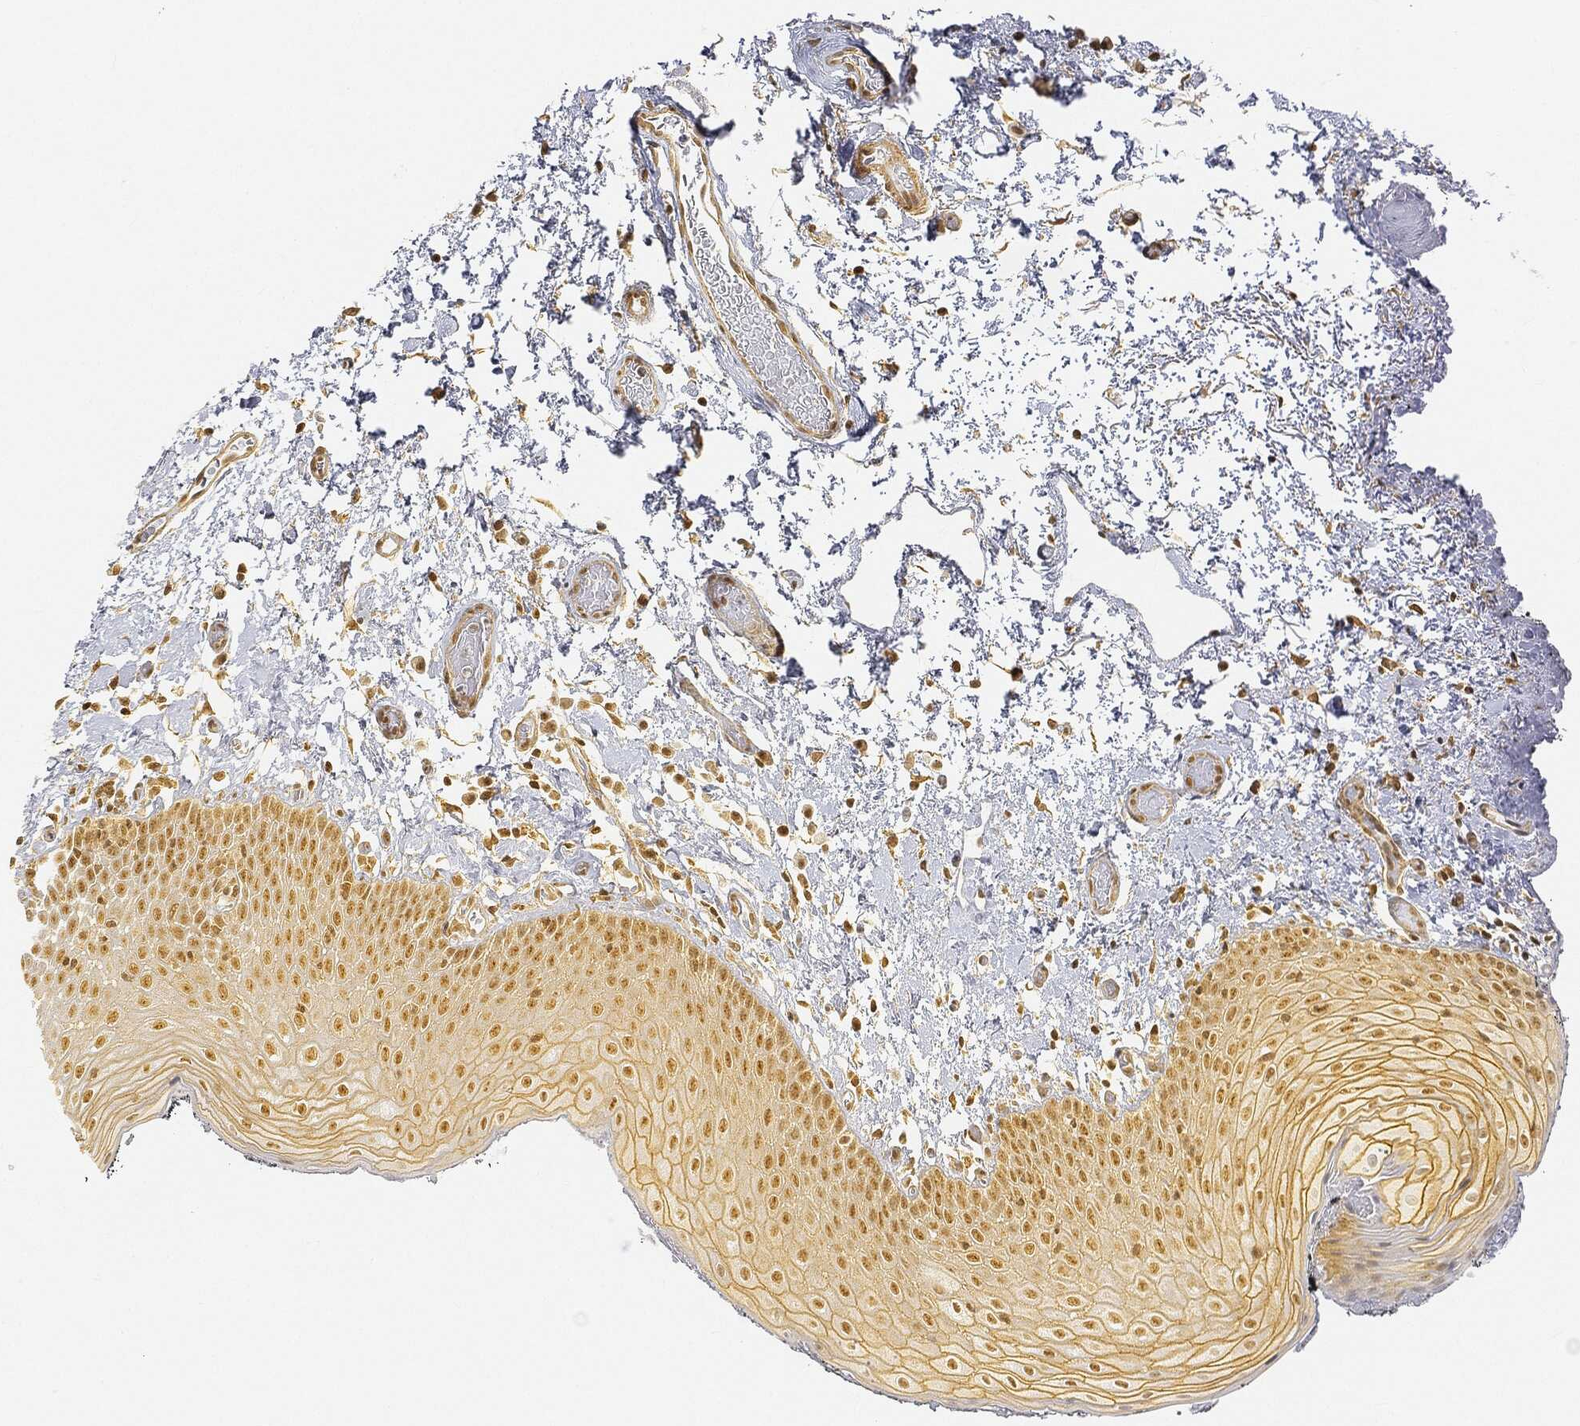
{"staining": {"intensity": "moderate", "quantity": ">75%", "location": "cytoplasmic/membranous,nuclear"}, "tissue": "oral mucosa", "cell_type": "Squamous epithelial cells", "image_type": "normal", "snomed": [{"axis": "morphology", "description": "Normal tissue, NOS"}, {"axis": "morphology", "description": "Squamous cell carcinoma, NOS"}, {"axis": "topography", "description": "Oral tissue"}, {"axis": "topography", "description": "Tounge, NOS"}, {"axis": "topography", "description": "Head-Neck"}], "caption": "Moderate cytoplasmic/membranous,nuclear expression is present in approximately >75% of squamous epithelial cells in normal oral mucosa.", "gene": "RSRC2", "patient": {"sex": "female", "age": 80}}